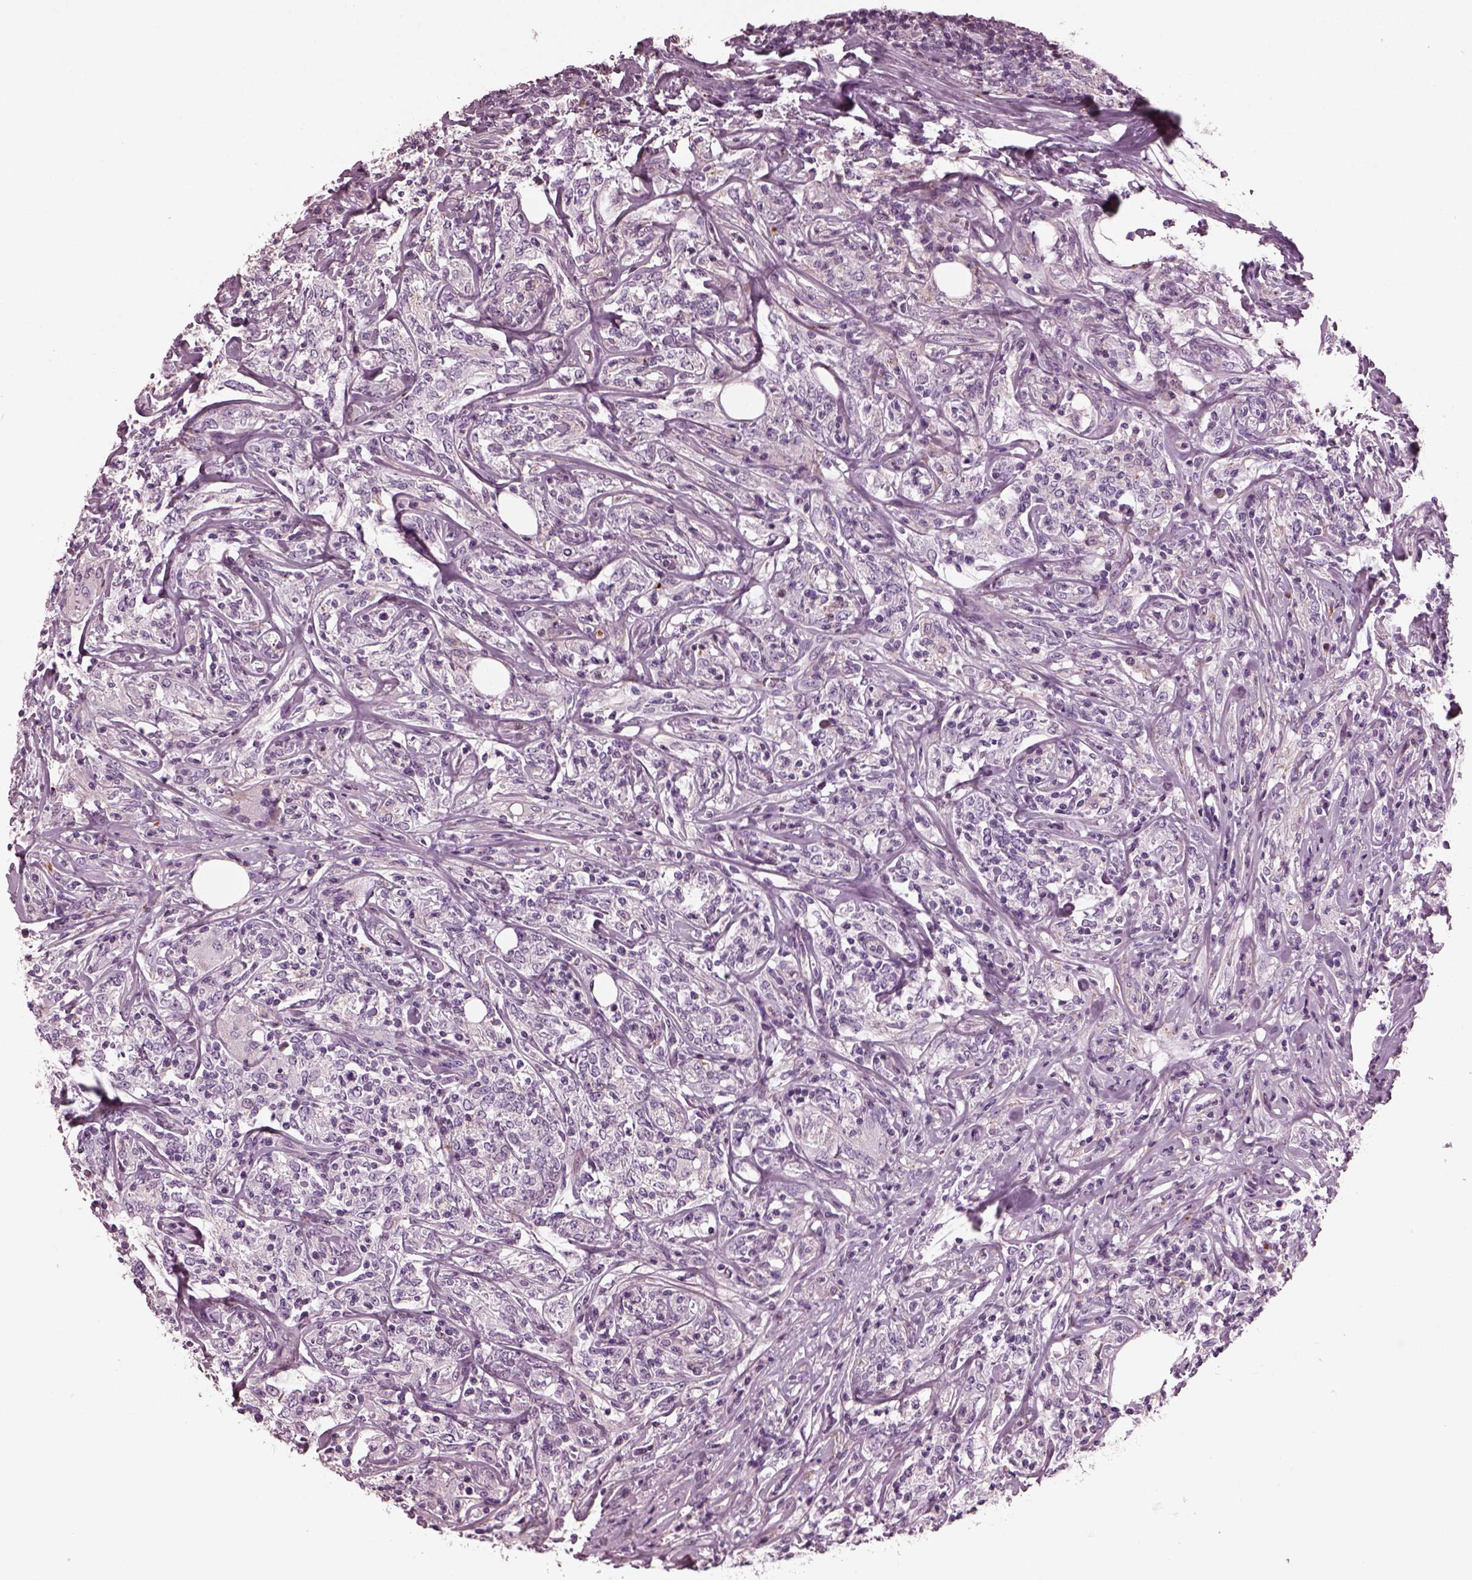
{"staining": {"intensity": "negative", "quantity": "none", "location": "none"}, "tissue": "lymphoma", "cell_type": "Tumor cells", "image_type": "cancer", "snomed": [{"axis": "morphology", "description": "Malignant lymphoma, non-Hodgkin's type, High grade"}, {"axis": "topography", "description": "Lymph node"}], "caption": "Immunohistochemistry of human malignant lymphoma, non-Hodgkin's type (high-grade) shows no positivity in tumor cells.", "gene": "GDF11", "patient": {"sex": "female", "age": 84}}